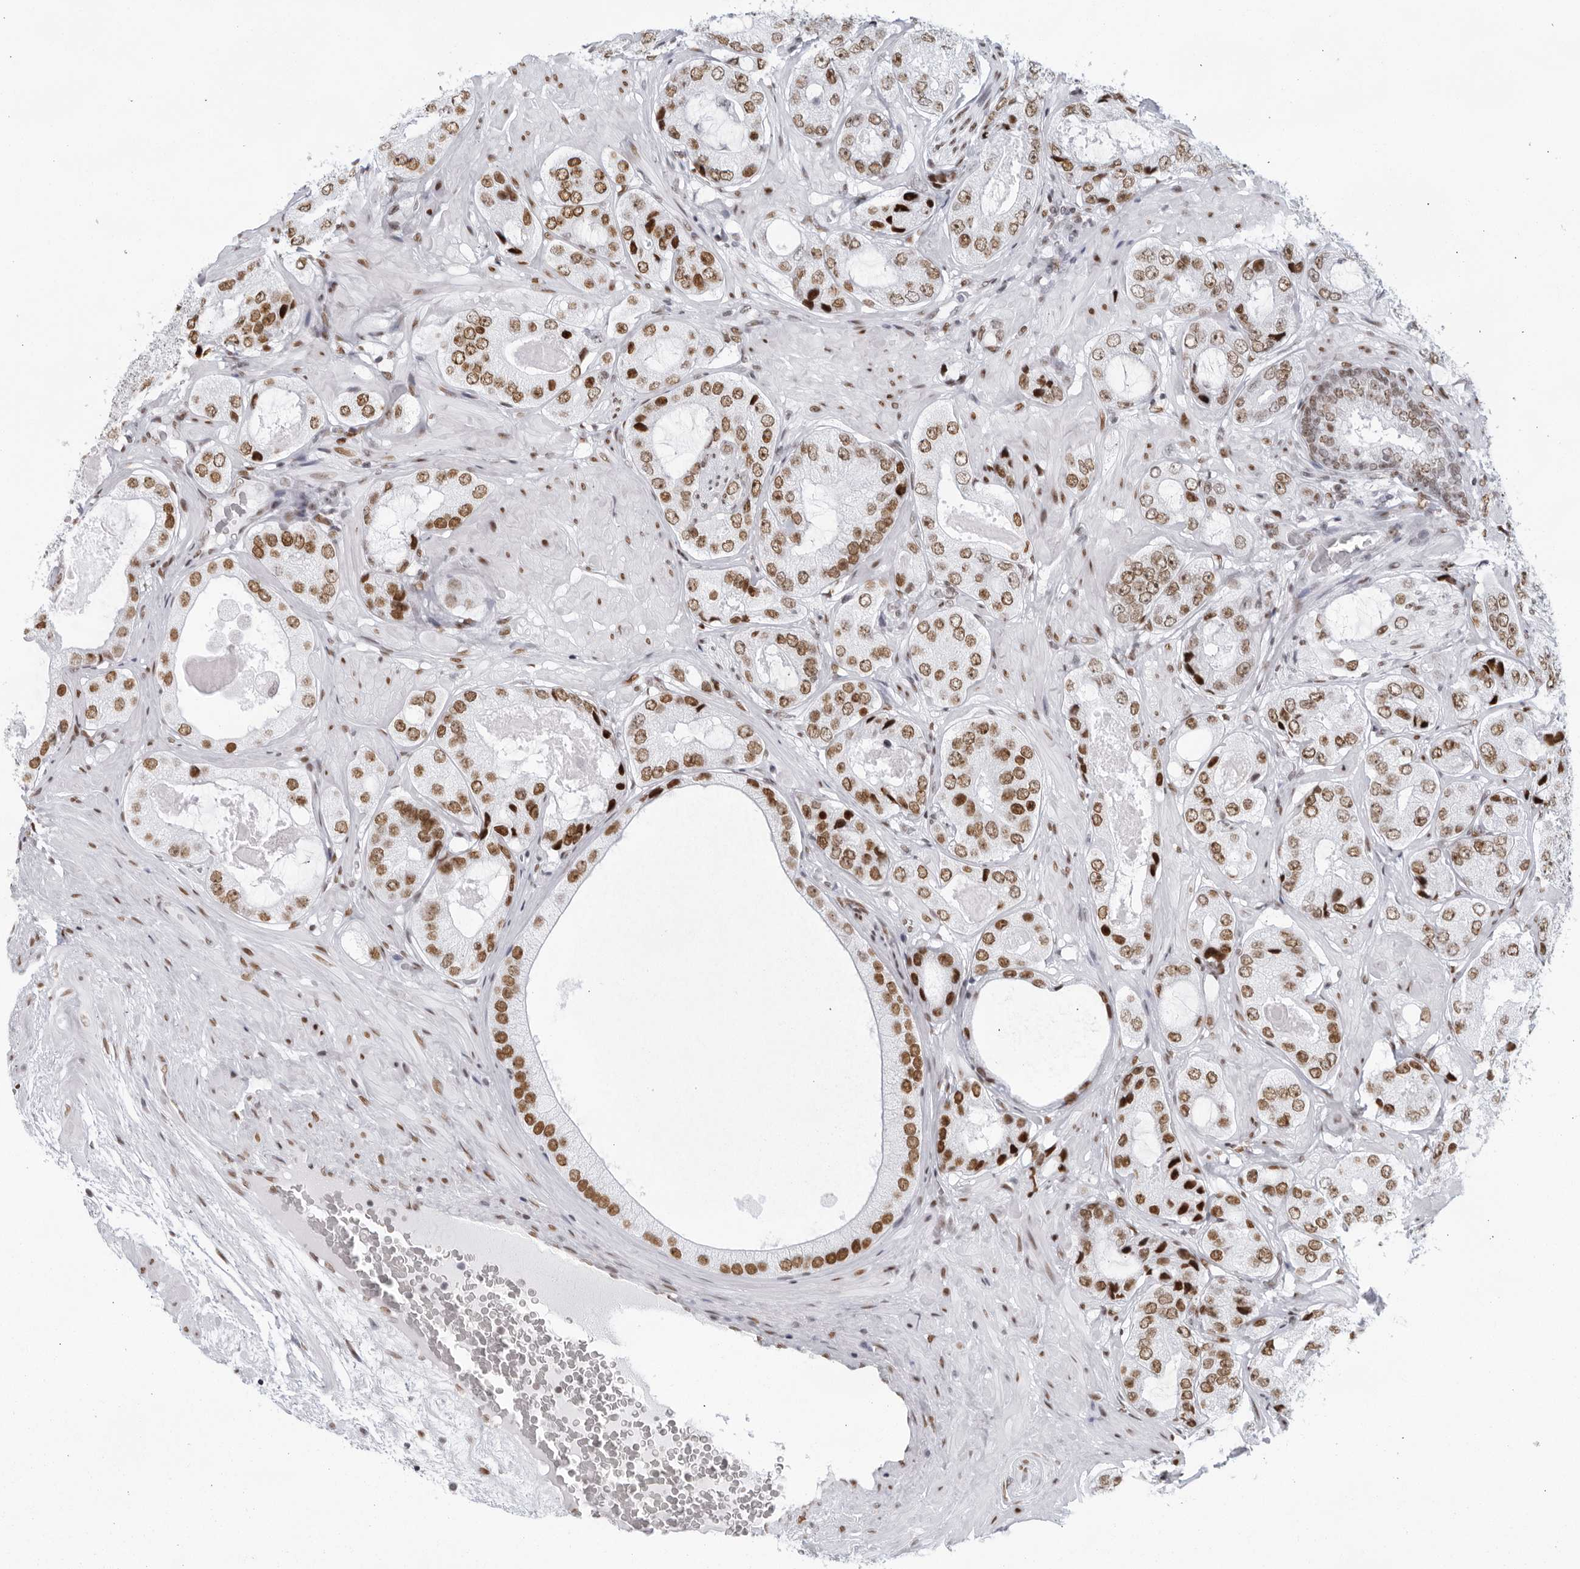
{"staining": {"intensity": "moderate", "quantity": ">75%", "location": "nuclear"}, "tissue": "prostate cancer", "cell_type": "Tumor cells", "image_type": "cancer", "snomed": [{"axis": "morphology", "description": "Adenocarcinoma, High grade"}, {"axis": "topography", "description": "Prostate"}], "caption": "Prostate cancer (high-grade adenocarcinoma) was stained to show a protein in brown. There is medium levels of moderate nuclear staining in approximately >75% of tumor cells.", "gene": "HP1BP3", "patient": {"sex": "male", "age": 59}}